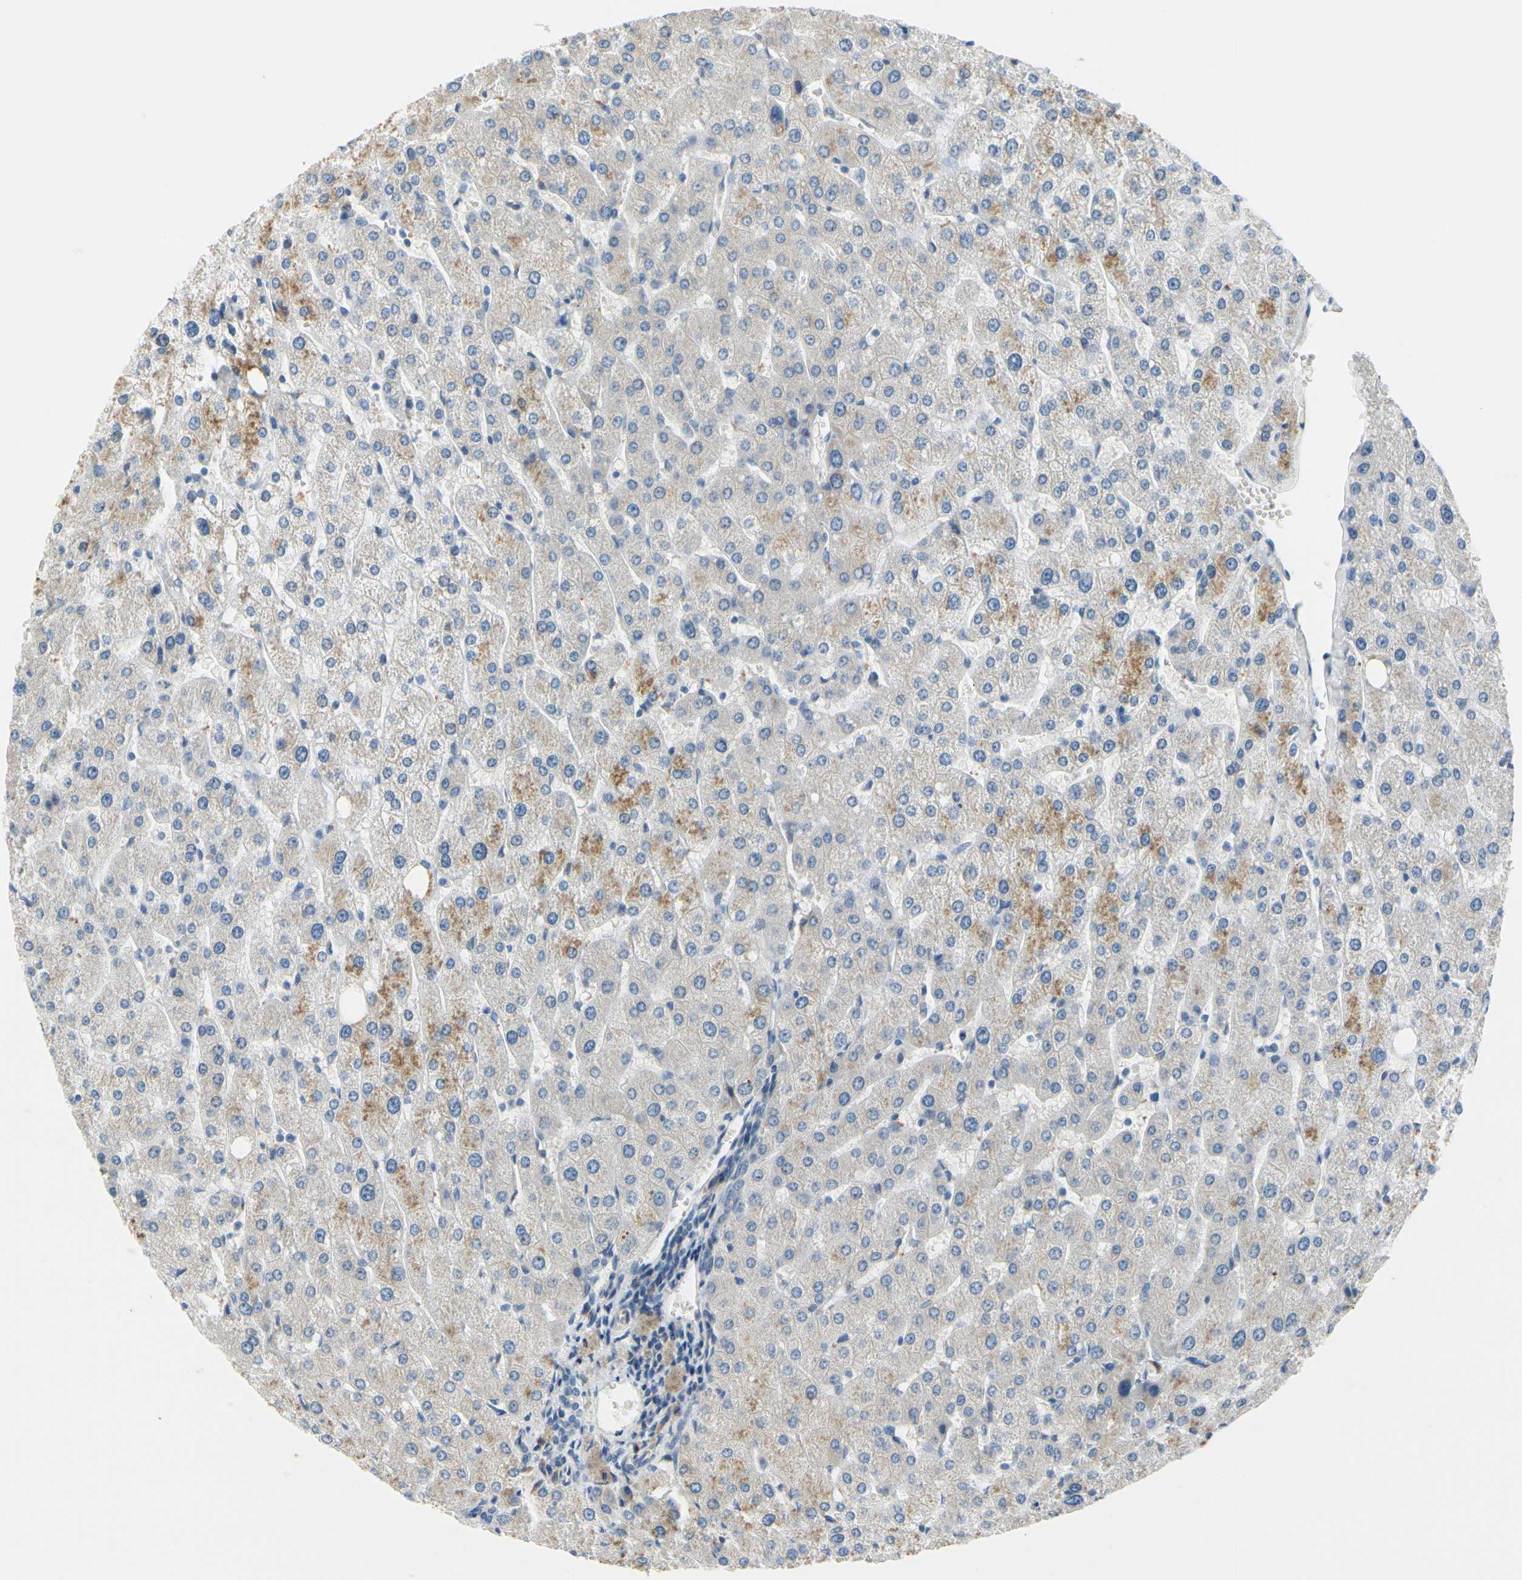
{"staining": {"intensity": "negative", "quantity": "none", "location": "none"}, "tissue": "liver", "cell_type": "Cholangiocytes", "image_type": "normal", "snomed": [{"axis": "morphology", "description": "Normal tissue, NOS"}, {"axis": "topography", "description": "Liver"}], "caption": "This is a histopathology image of immunohistochemistry (IHC) staining of normal liver, which shows no expression in cholangiocytes.", "gene": "FCER2", "patient": {"sex": "male", "age": 55}}